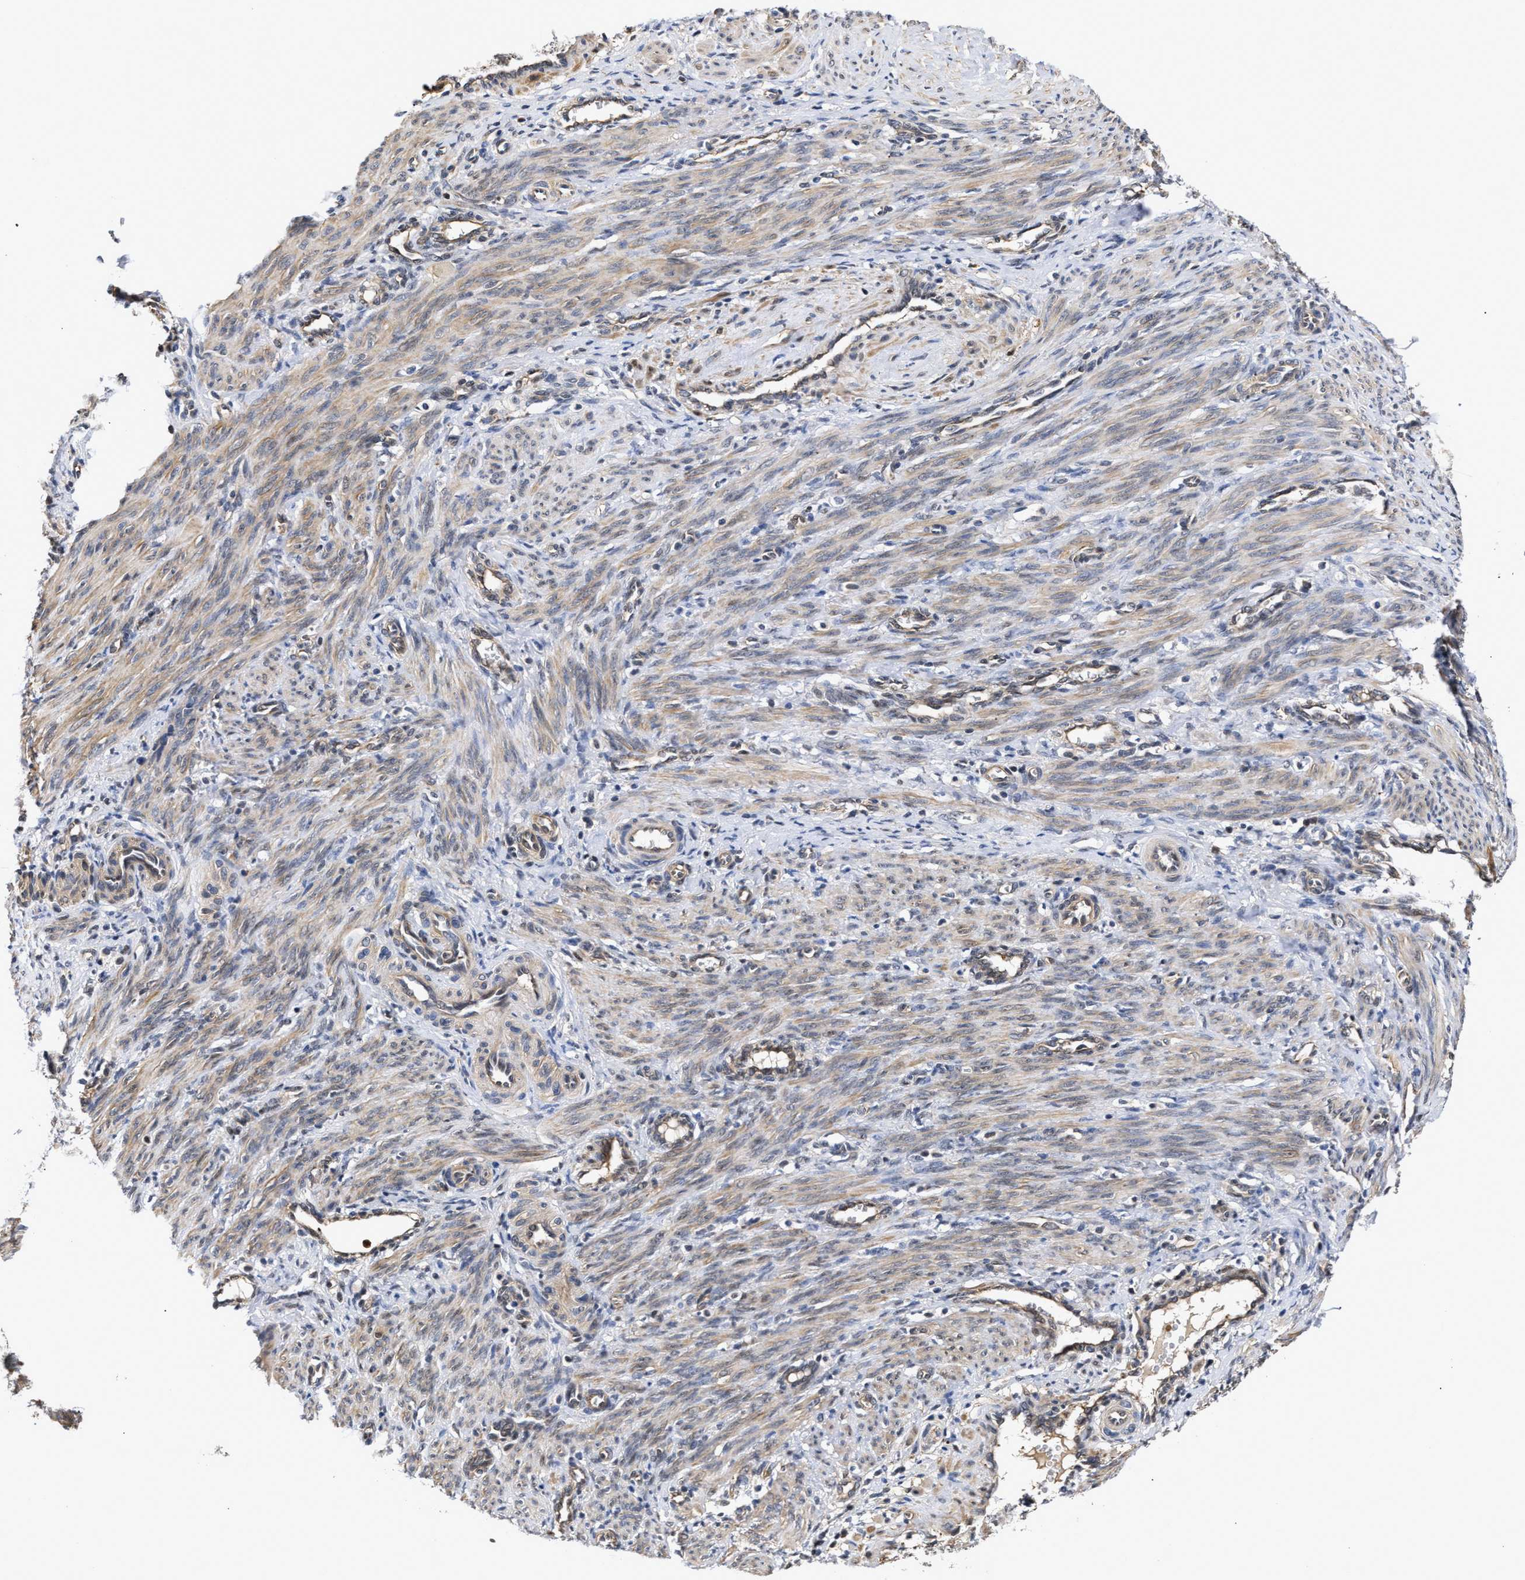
{"staining": {"intensity": "moderate", "quantity": ">75%", "location": "cytoplasmic/membranous"}, "tissue": "smooth muscle", "cell_type": "Smooth muscle cells", "image_type": "normal", "snomed": [{"axis": "morphology", "description": "Normal tissue, NOS"}, {"axis": "topography", "description": "Endometrium"}], "caption": "High-magnification brightfield microscopy of normal smooth muscle stained with DAB (3,3'-diaminobenzidine) (brown) and counterstained with hematoxylin (blue). smooth muscle cells exhibit moderate cytoplasmic/membranous positivity is seen in about>75% of cells. The protein of interest is stained brown, and the nuclei are stained in blue (DAB IHC with brightfield microscopy, high magnification).", "gene": "KLHDC1", "patient": {"sex": "female", "age": 33}}